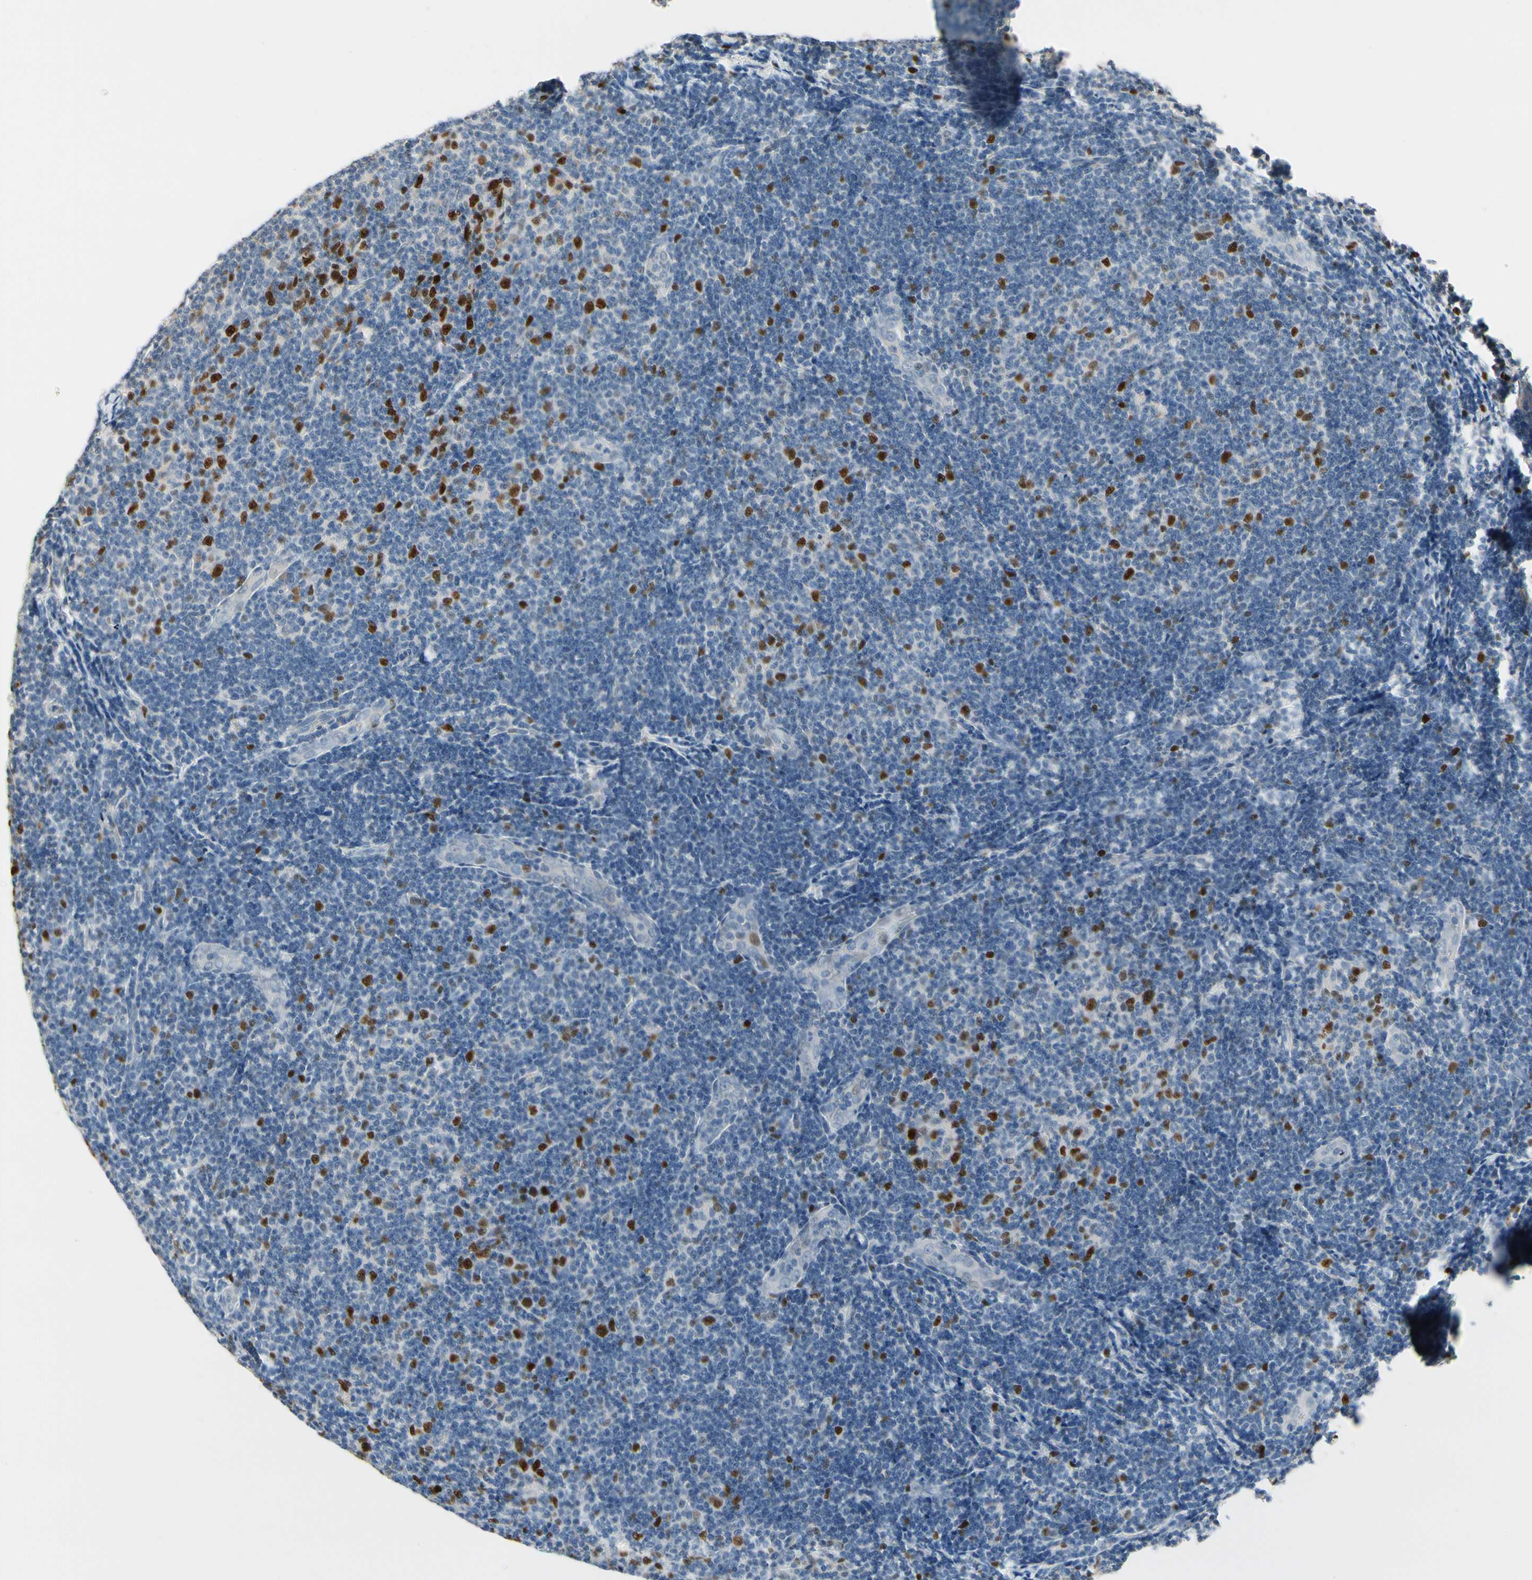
{"staining": {"intensity": "strong", "quantity": "<25%", "location": "nuclear"}, "tissue": "lymphoma", "cell_type": "Tumor cells", "image_type": "cancer", "snomed": [{"axis": "morphology", "description": "Malignant lymphoma, non-Hodgkin's type, Low grade"}, {"axis": "topography", "description": "Lymph node"}], "caption": "A photomicrograph showing strong nuclear staining in about <25% of tumor cells in low-grade malignant lymphoma, non-Hodgkin's type, as visualized by brown immunohistochemical staining.", "gene": "ZKSCAN4", "patient": {"sex": "male", "age": 83}}